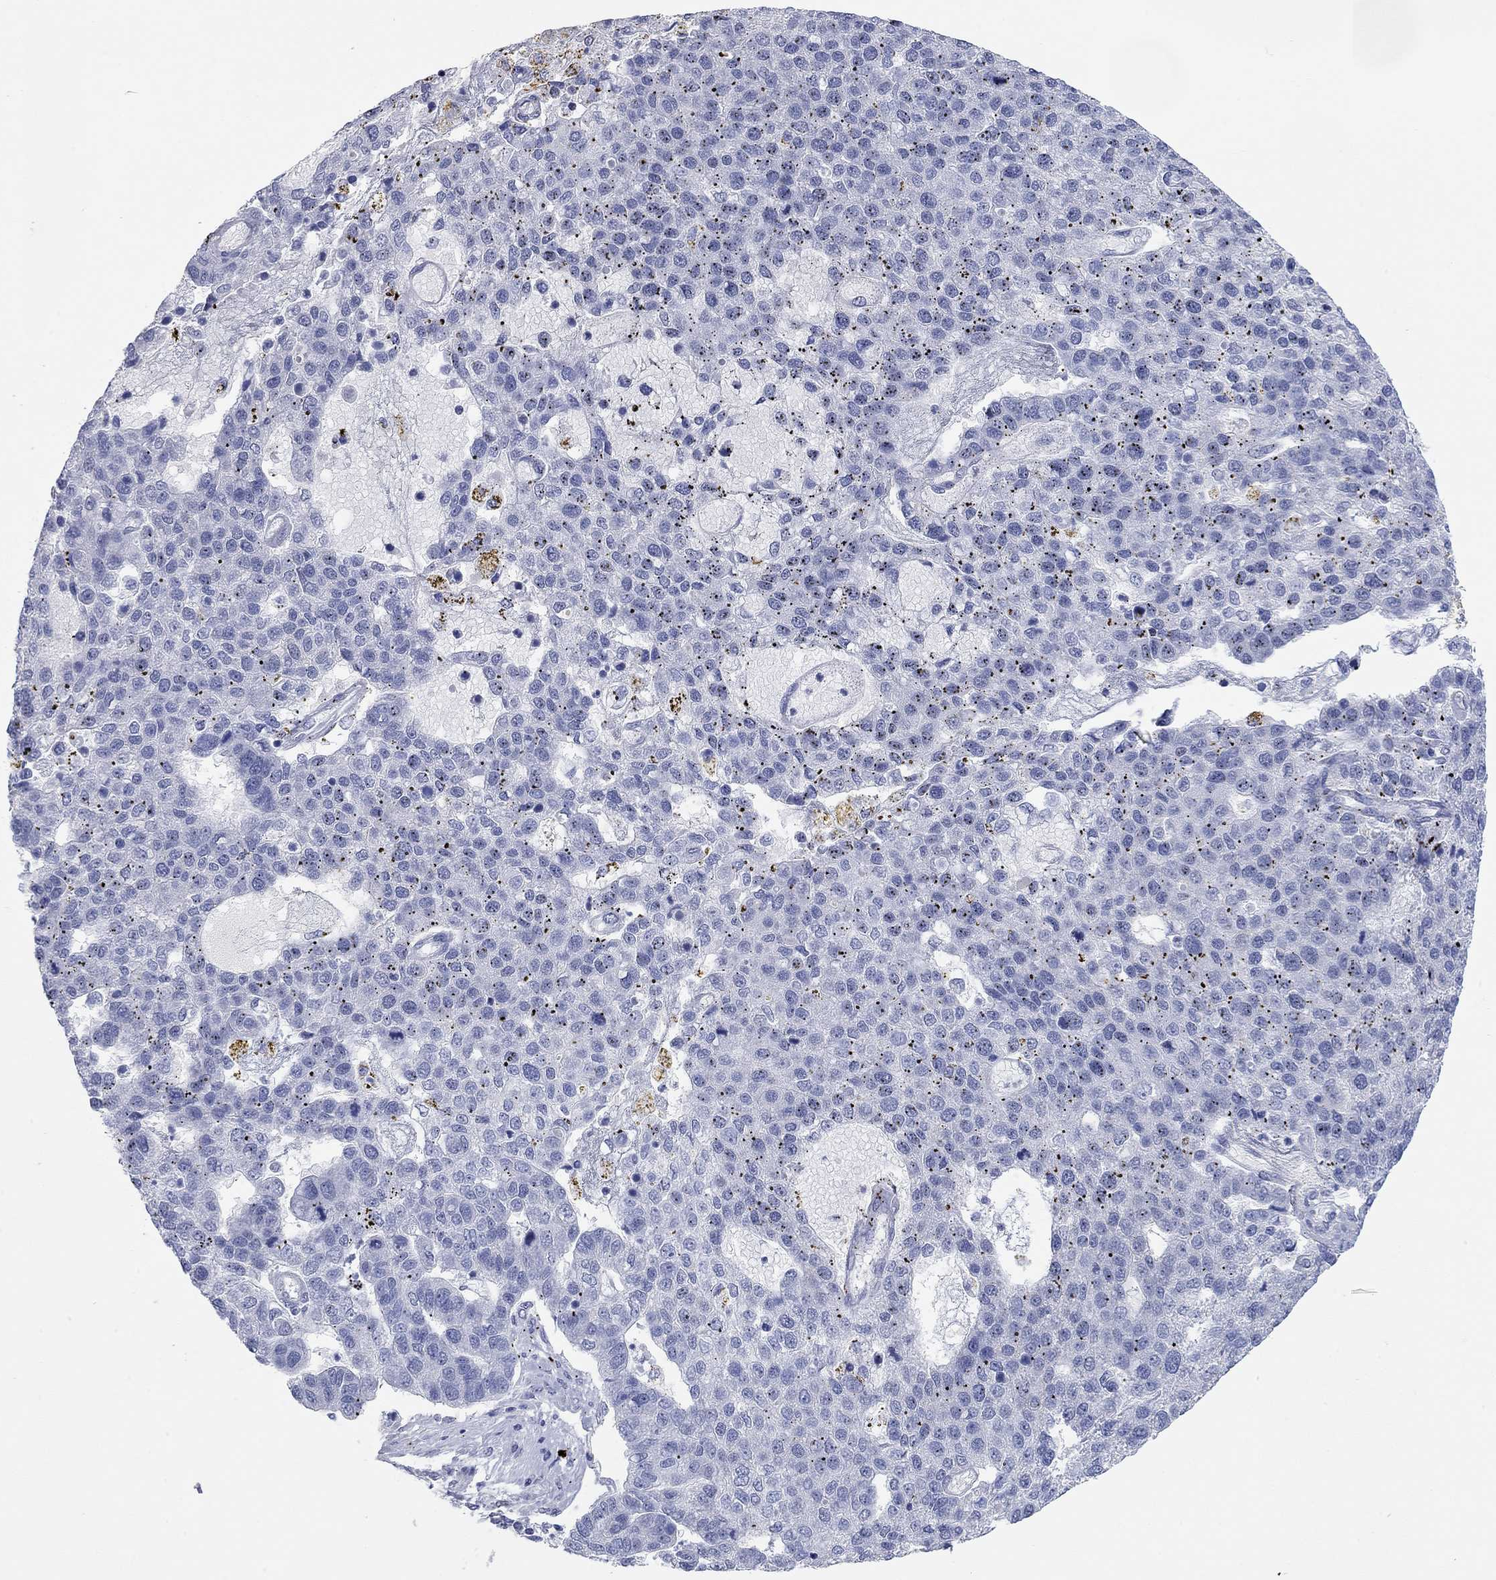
{"staining": {"intensity": "negative", "quantity": "none", "location": "none"}, "tissue": "pancreatic cancer", "cell_type": "Tumor cells", "image_type": "cancer", "snomed": [{"axis": "morphology", "description": "Adenocarcinoma, NOS"}, {"axis": "topography", "description": "Pancreas"}], "caption": "Immunohistochemistry micrograph of neoplastic tissue: pancreatic adenocarcinoma stained with DAB (3,3'-diaminobenzidine) shows no significant protein positivity in tumor cells.", "gene": "WASF3", "patient": {"sex": "female", "age": 61}}